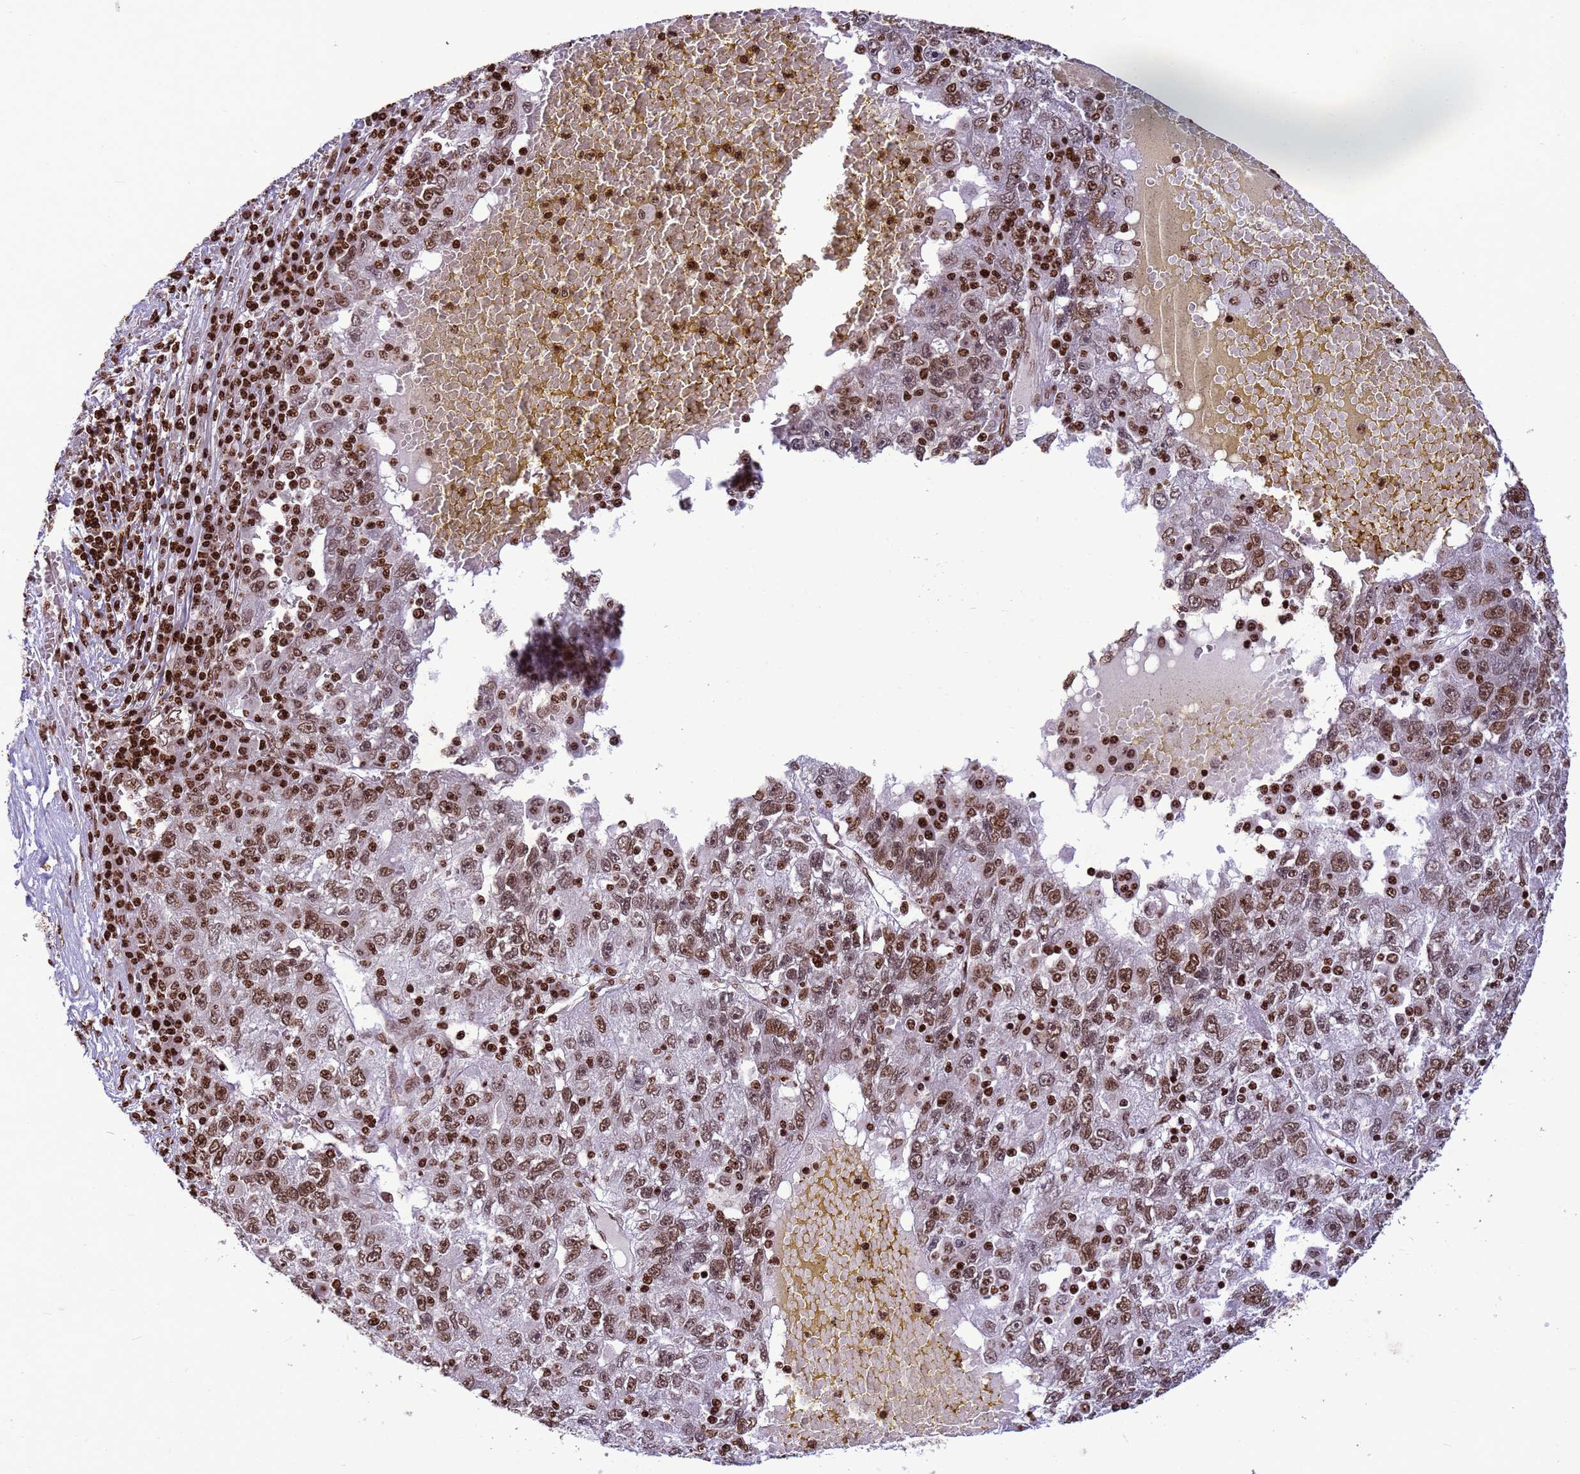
{"staining": {"intensity": "moderate", "quantity": ">75%", "location": "nuclear"}, "tissue": "liver cancer", "cell_type": "Tumor cells", "image_type": "cancer", "snomed": [{"axis": "morphology", "description": "Carcinoma, Hepatocellular, NOS"}, {"axis": "topography", "description": "Liver"}], "caption": "IHC photomicrograph of human hepatocellular carcinoma (liver) stained for a protein (brown), which shows medium levels of moderate nuclear positivity in about >75% of tumor cells.", "gene": "H3-3B", "patient": {"sex": "male", "age": 49}}